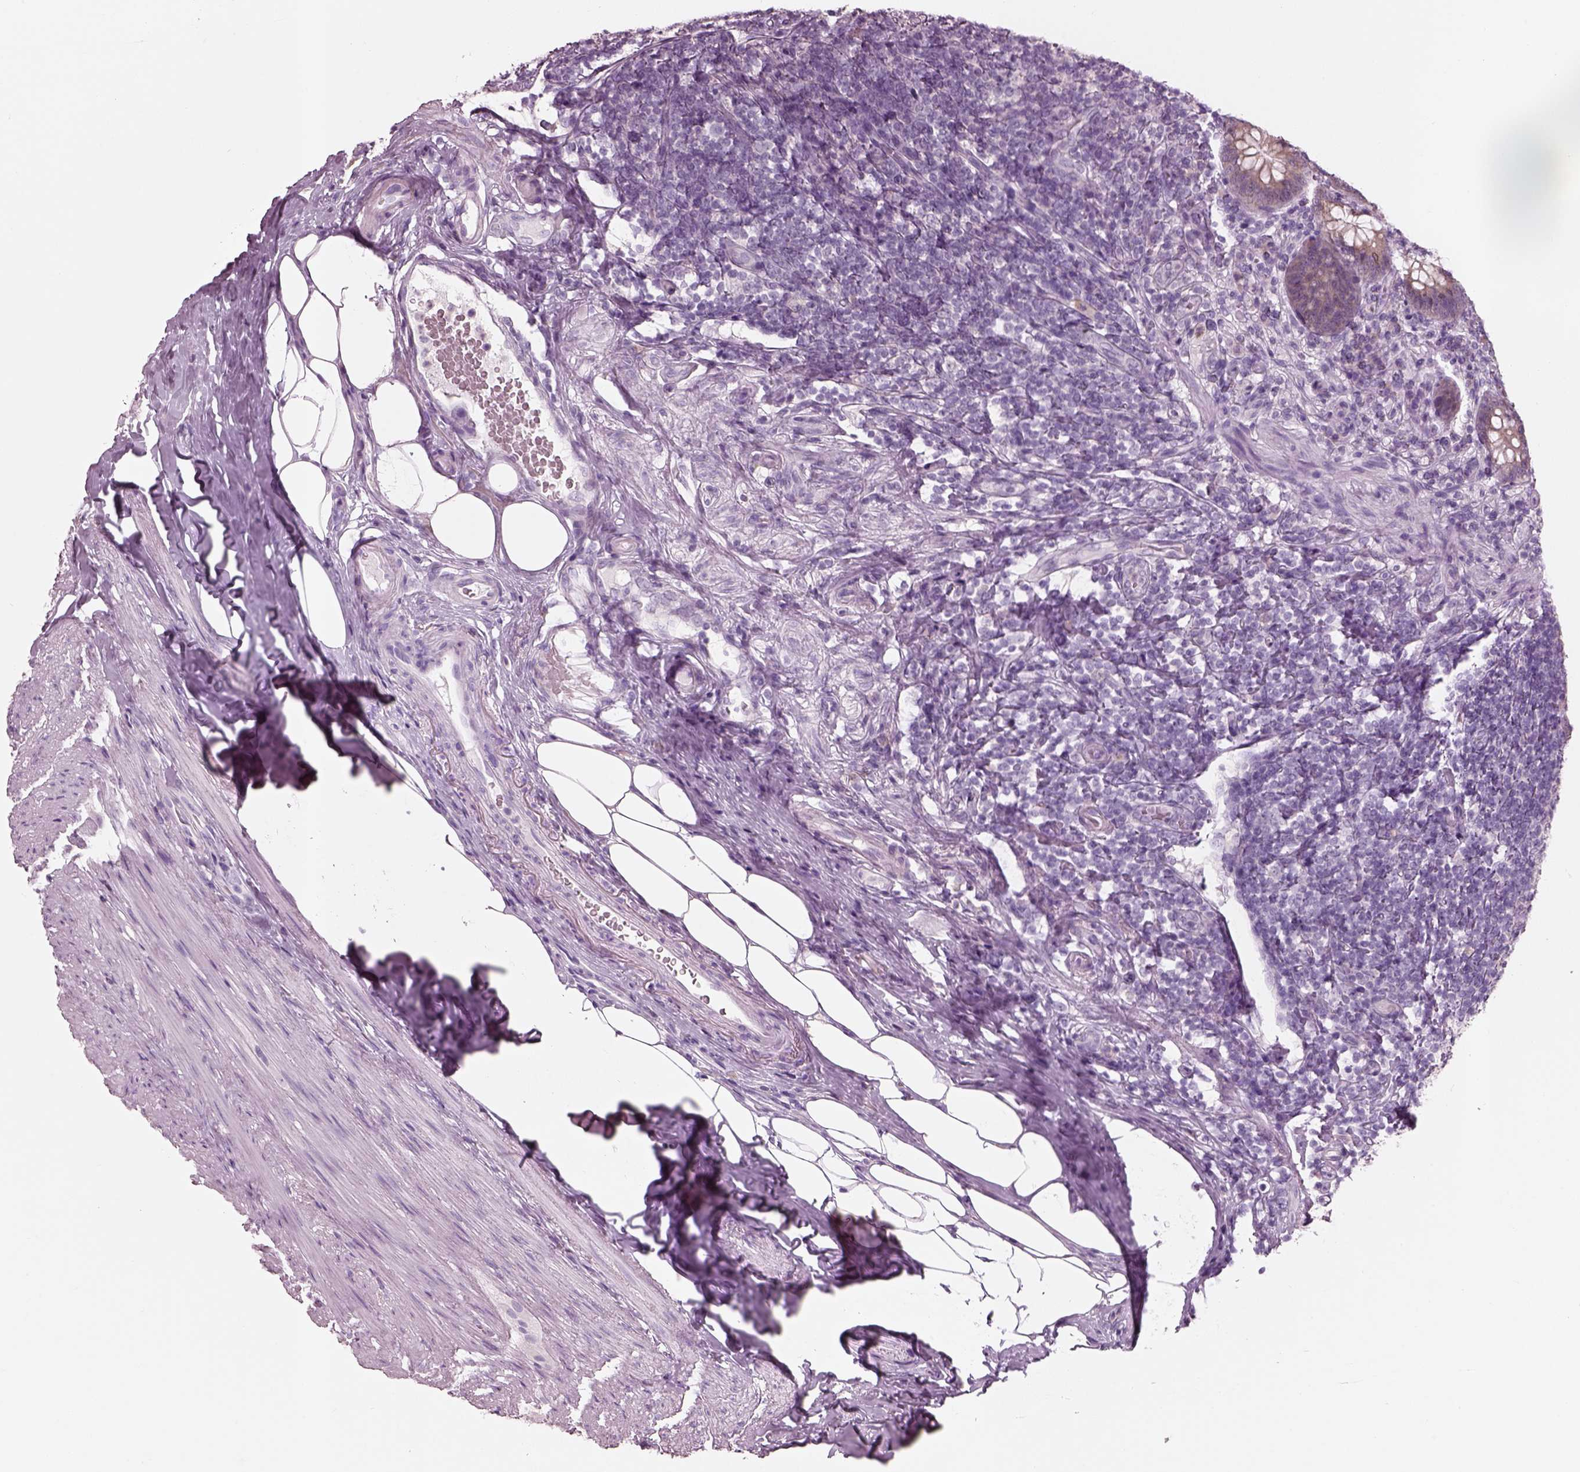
{"staining": {"intensity": "weak", "quantity": ">75%", "location": "cytoplasmic/membranous"}, "tissue": "appendix", "cell_type": "Glandular cells", "image_type": "normal", "snomed": [{"axis": "morphology", "description": "Normal tissue, NOS"}, {"axis": "topography", "description": "Appendix"}], "caption": "High-power microscopy captured an IHC histopathology image of normal appendix, revealing weak cytoplasmic/membranous expression in approximately >75% of glandular cells.", "gene": "SLC27A2", "patient": {"sex": "male", "age": 47}}